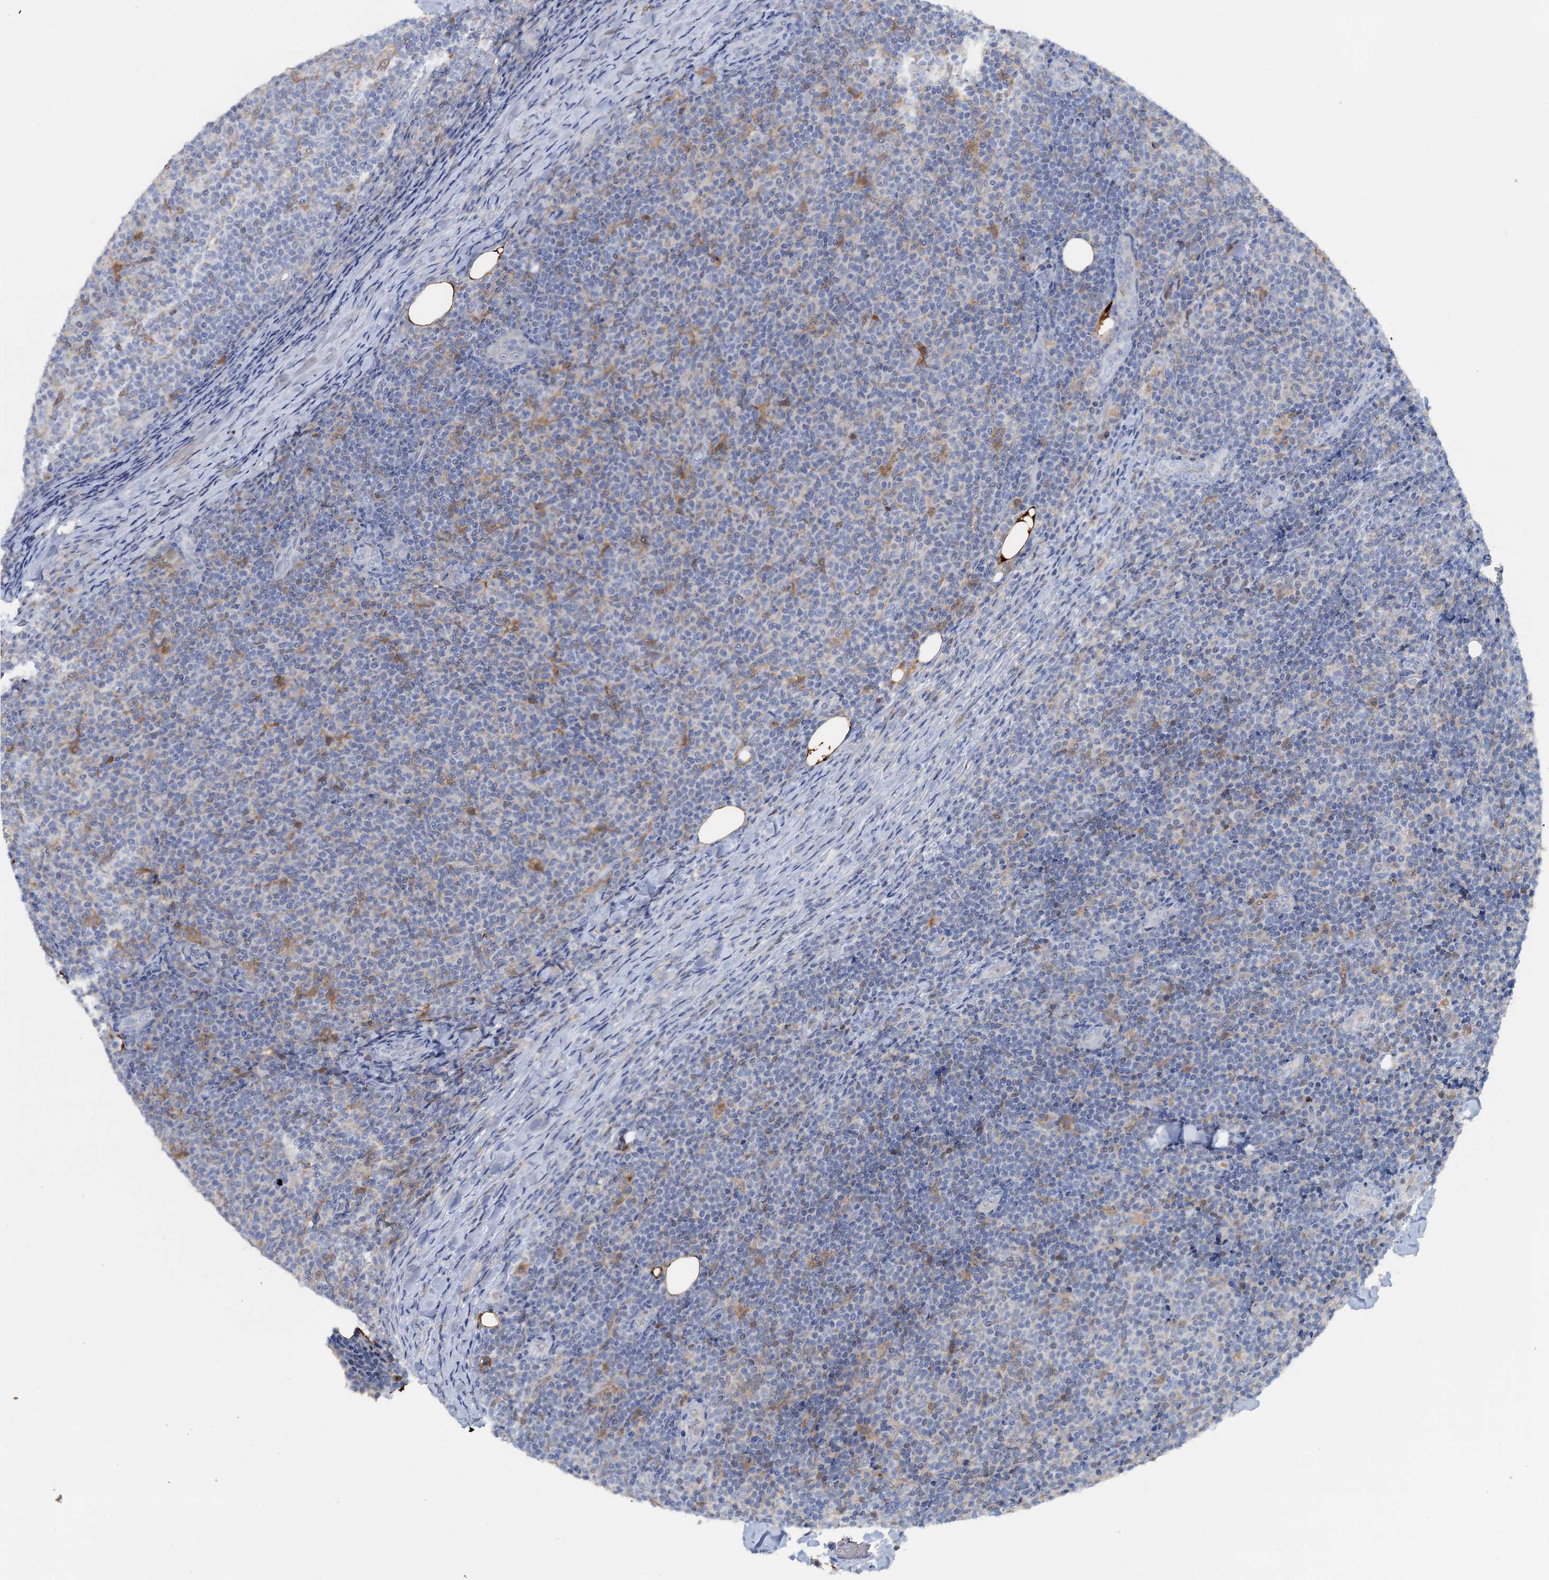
{"staining": {"intensity": "negative", "quantity": "none", "location": "none"}, "tissue": "lymphoma", "cell_type": "Tumor cells", "image_type": "cancer", "snomed": [{"axis": "morphology", "description": "Malignant lymphoma, non-Hodgkin's type, Low grade"}, {"axis": "topography", "description": "Lymph node"}], "caption": "Lymphoma stained for a protein using immunohistochemistry (IHC) reveals no positivity tumor cells.", "gene": "FAH", "patient": {"sex": "male", "age": 66}}